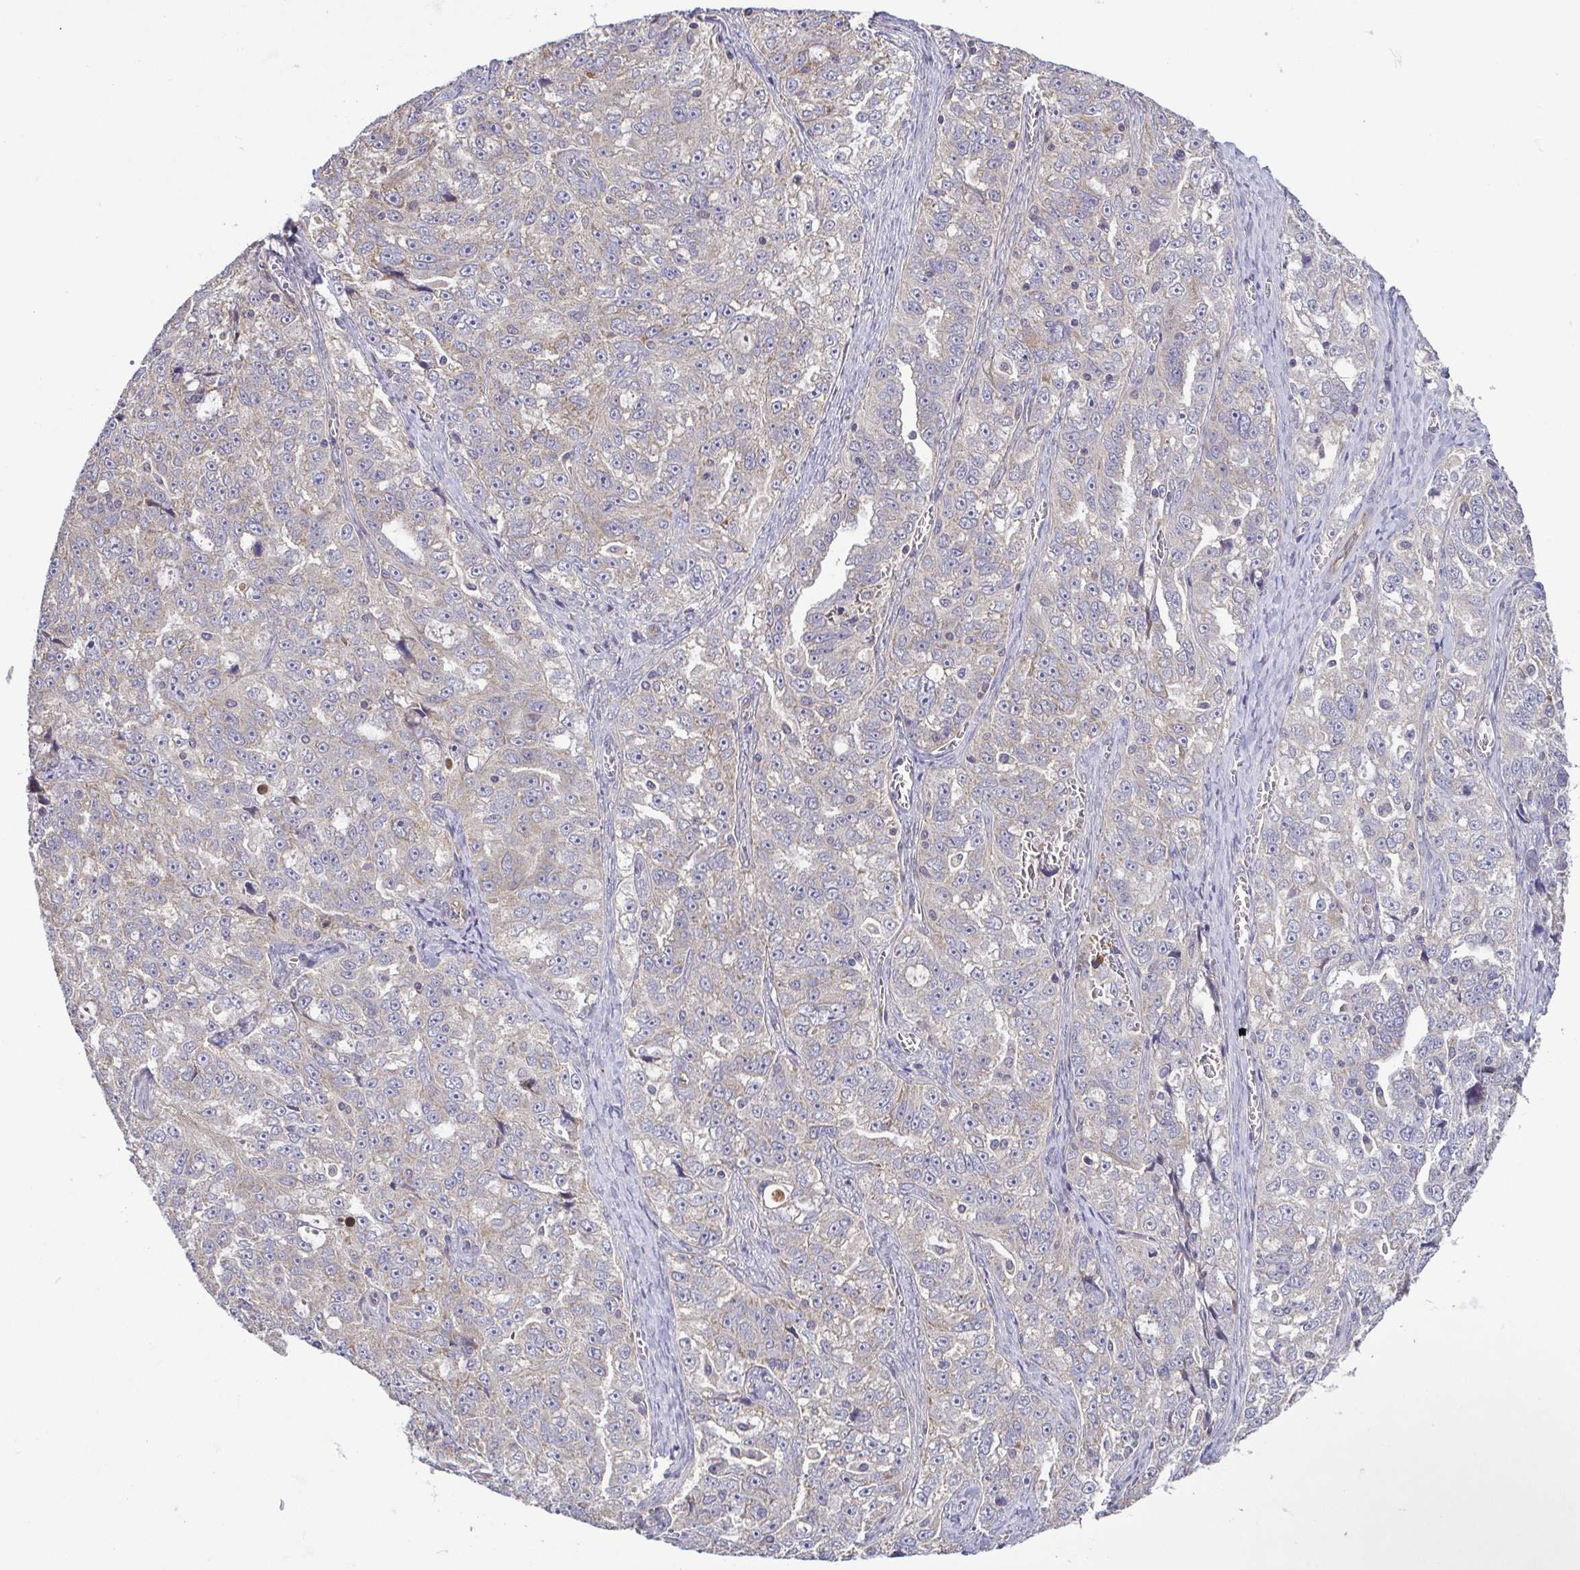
{"staining": {"intensity": "weak", "quantity": "25%-75%", "location": "cytoplasmic/membranous"}, "tissue": "ovarian cancer", "cell_type": "Tumor cells", "image_type": "cancer", "snomed": [{"axis": "morphology", "description": "Cystadenocarcinoma, serous, NOS"}, {"axis": "topography", "description": "Ovary"}], "caption": "Human serous cystadenocarcinoma (ovarian) stained for a protein (brown) reveals weak cytoplasmic/membranous positive staining in about 25%-75% of tumor cells.", "gene": "OSBPL7", "patient": {"sex": "female", "age": 51}}